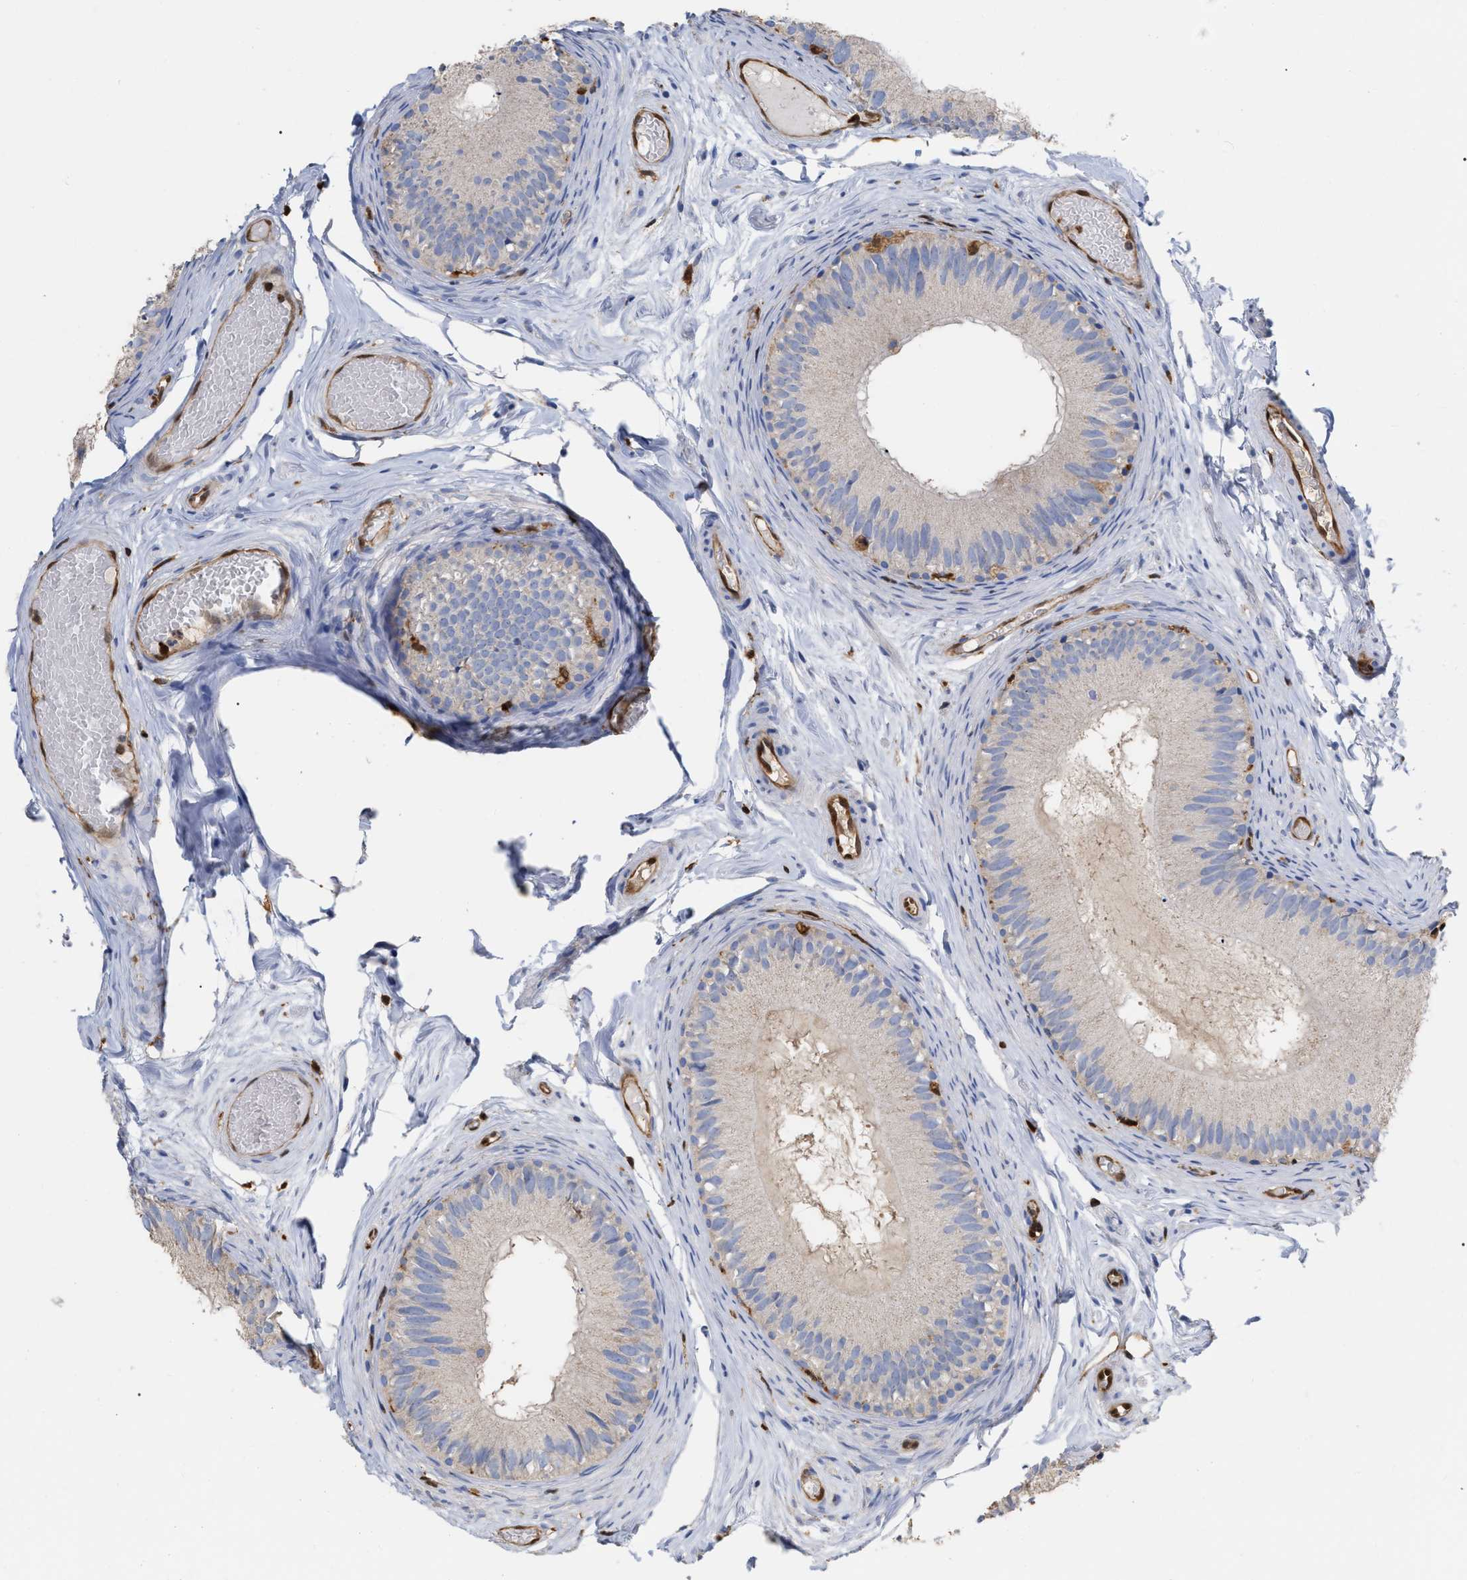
{"staining": {"intensity": "negative", "quantity": "none", "location": "none"}, "tissue": "epididymis", "cell_type": "Glandular cells", "image_type": "normal", "snomed": [{"axis": "morphology", "description": "Normal tissue, NOS"}, {"axis": "topography", "description": "Epididymis"}], "caption": "Immunohistochemistry (IHC) micrograph of benign epididymis: human epididymis stained with DAB (3,3'-diaminobenzidine) reveals no significant protein positivity in glandular cells.", "gene": "GIMAP4", "patient": {"sex": "male", "age": 46}}